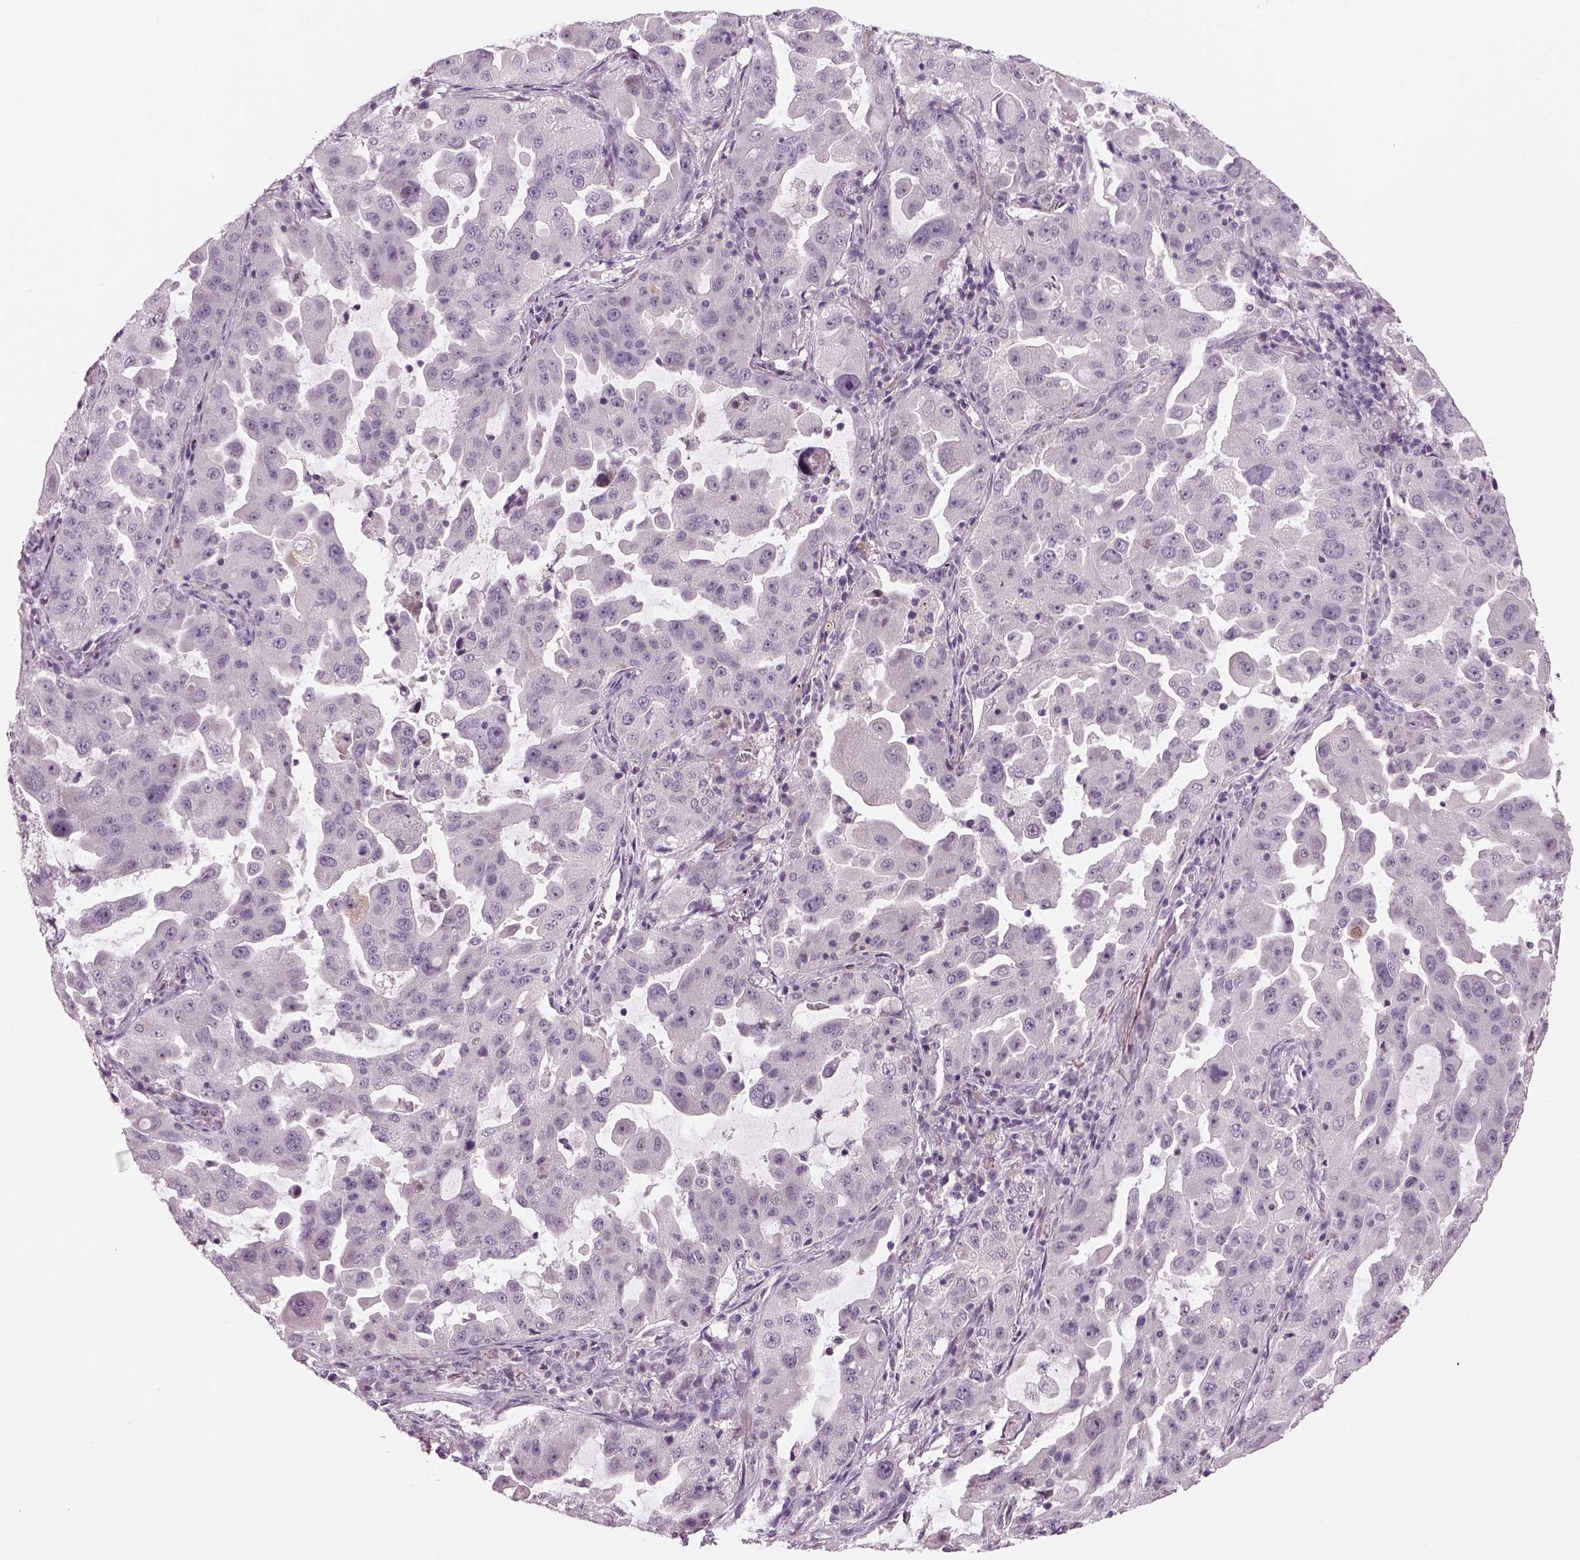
{"staining": {"intensity": "negative", "quantity": "none", "location": "none"}, "tissue": "lung cancer", "cell_type": "Tumor cells", "image_type": "cancer", "snomed": [{"axis": "morphology", "description": "Adenocarcinoma, NOS"}, {"axis": "topography", "description": "Lung"}], "caption": "Immunohistochemical staining of human lung cancer reveals no significant positivity in tumor cells.", "gene": "GDNF", "patient": {"sex": "female", "age": 61}}